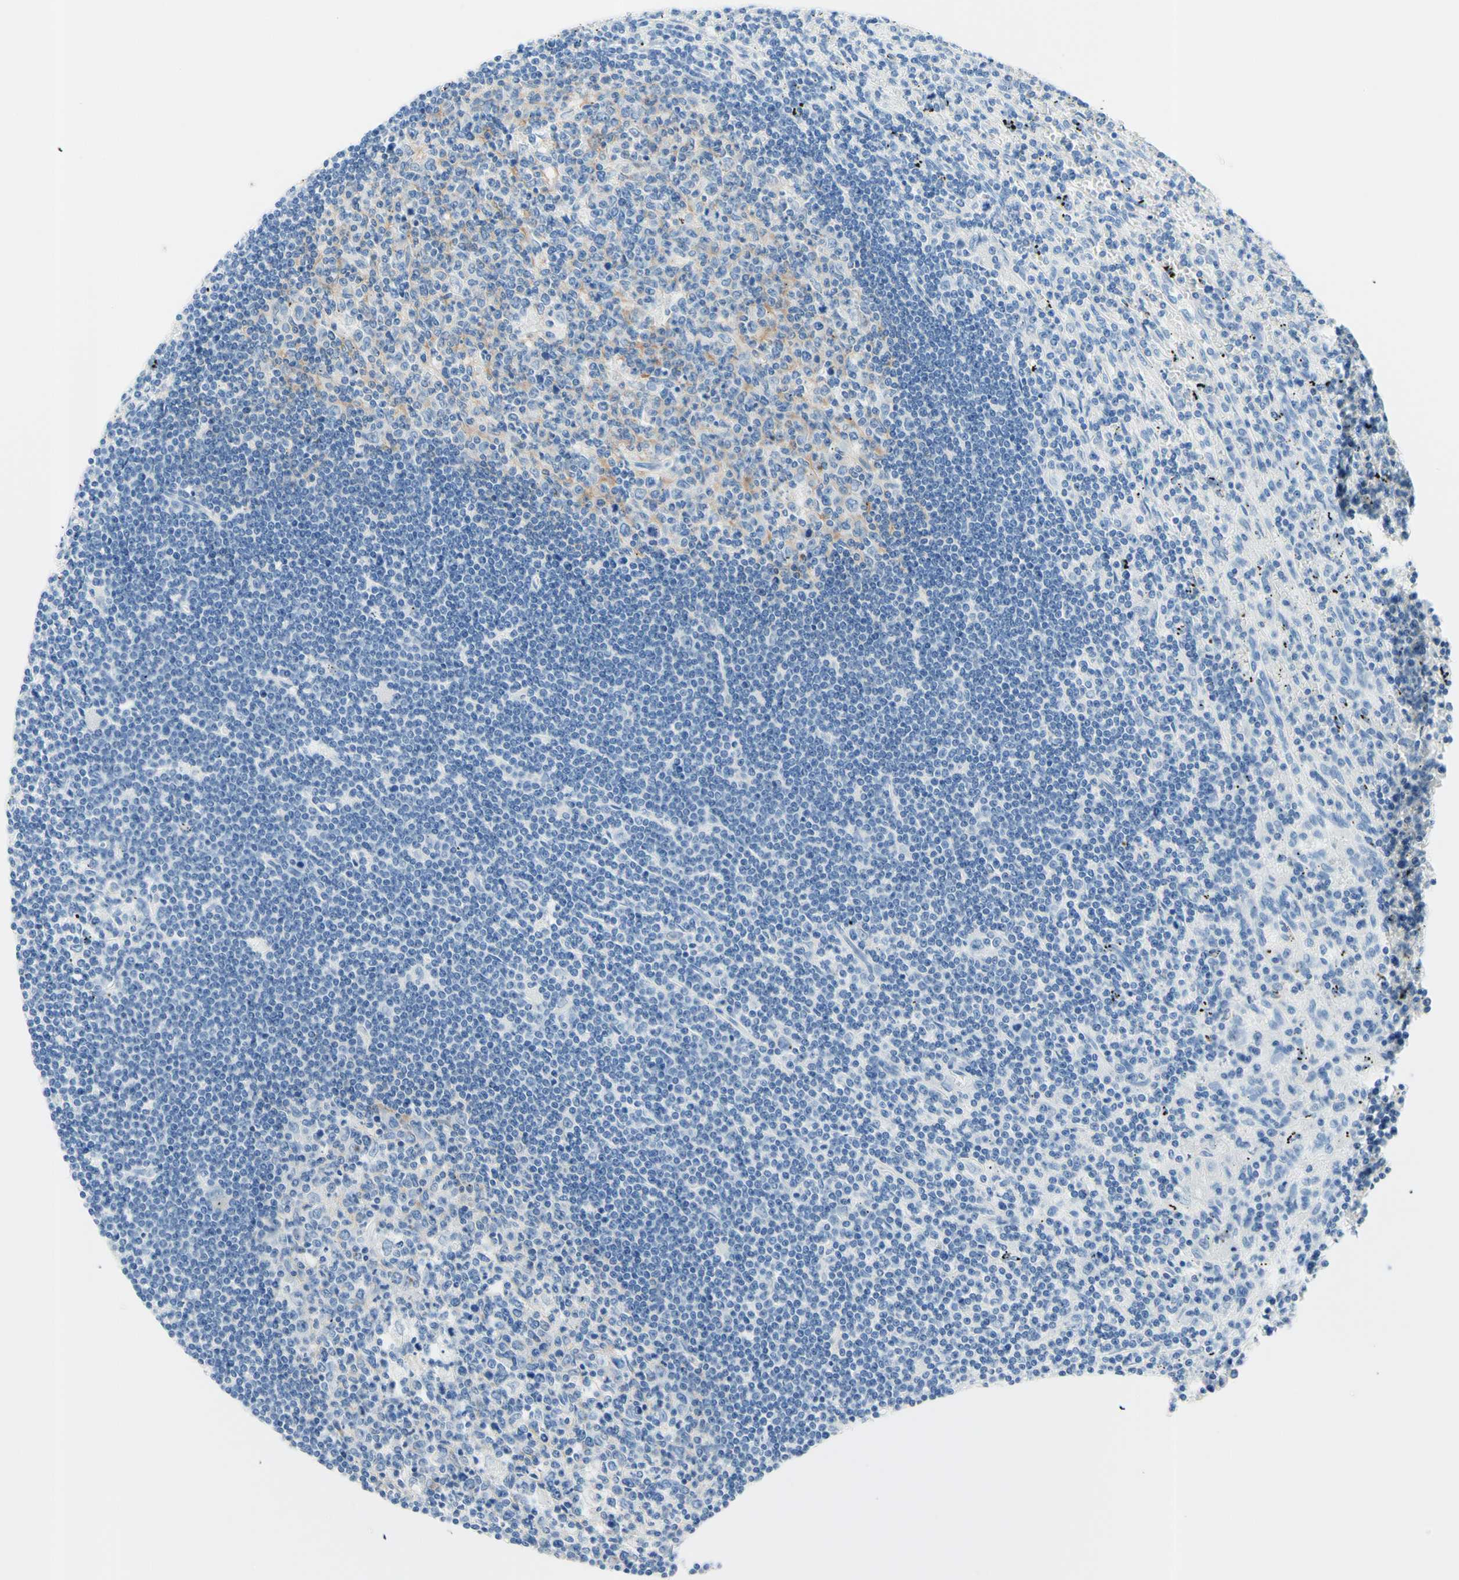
{"staining": {"intensity": "negative", "quantity": "none", "location": "none"}, "tissue": "lymphoma", "cell_type": "Tumor cells", "image_type": "cancer", "snomed": [{"axis": "morphology", "description": "Malignant lymphoma, non-Hodgkin's type, Low grade"}, {"axis": "topography", "description": "Spleen"}], "caption": "Low-grade malignant lymphoma, non-Hodgkin's type stained for a protein using immunohistochemistry demonstrates no expression tumor cells.", "gene": "HPCA", "patient": {"sex": "male", "age": 76}}